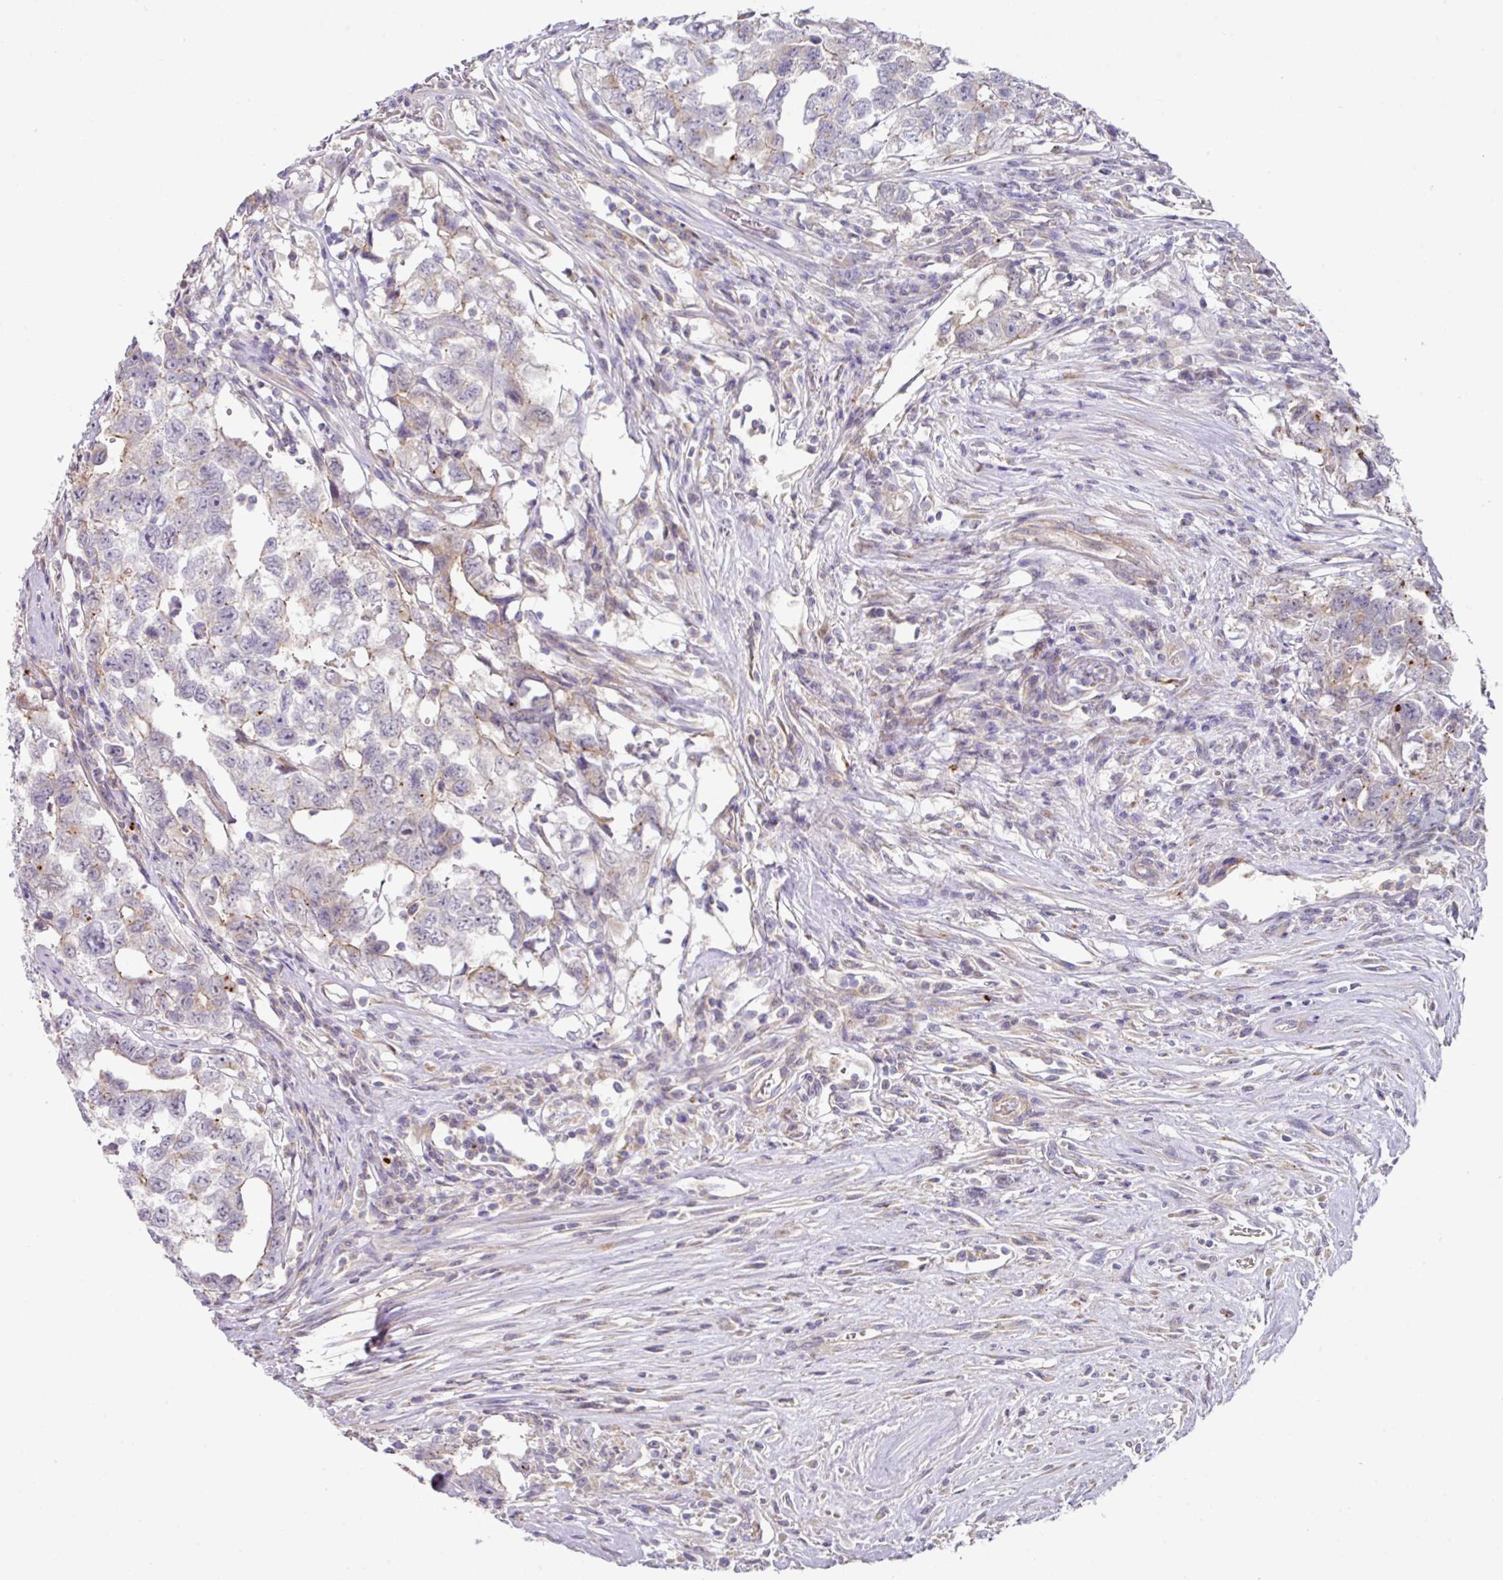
{"staining": {"intensity": "negative", "quantity": "none", "location": "none"}, "tissue": "testis cancer", "cell_type": "Tumor cells", "image_type": "cancer", "snomed": [{"axis": "morphology", "description": "Carcinoma, Embryonal, NOS"}, {"axis": "topography", "description": "Testis"}], "caption": "This is an immunohistochemistry (IHC) photomicrograph of human testis embryonal carcinoma. There is no positivity in tumor cells.", "gene": "TARM1", "patient": {"sex": "male", "age": 22}}